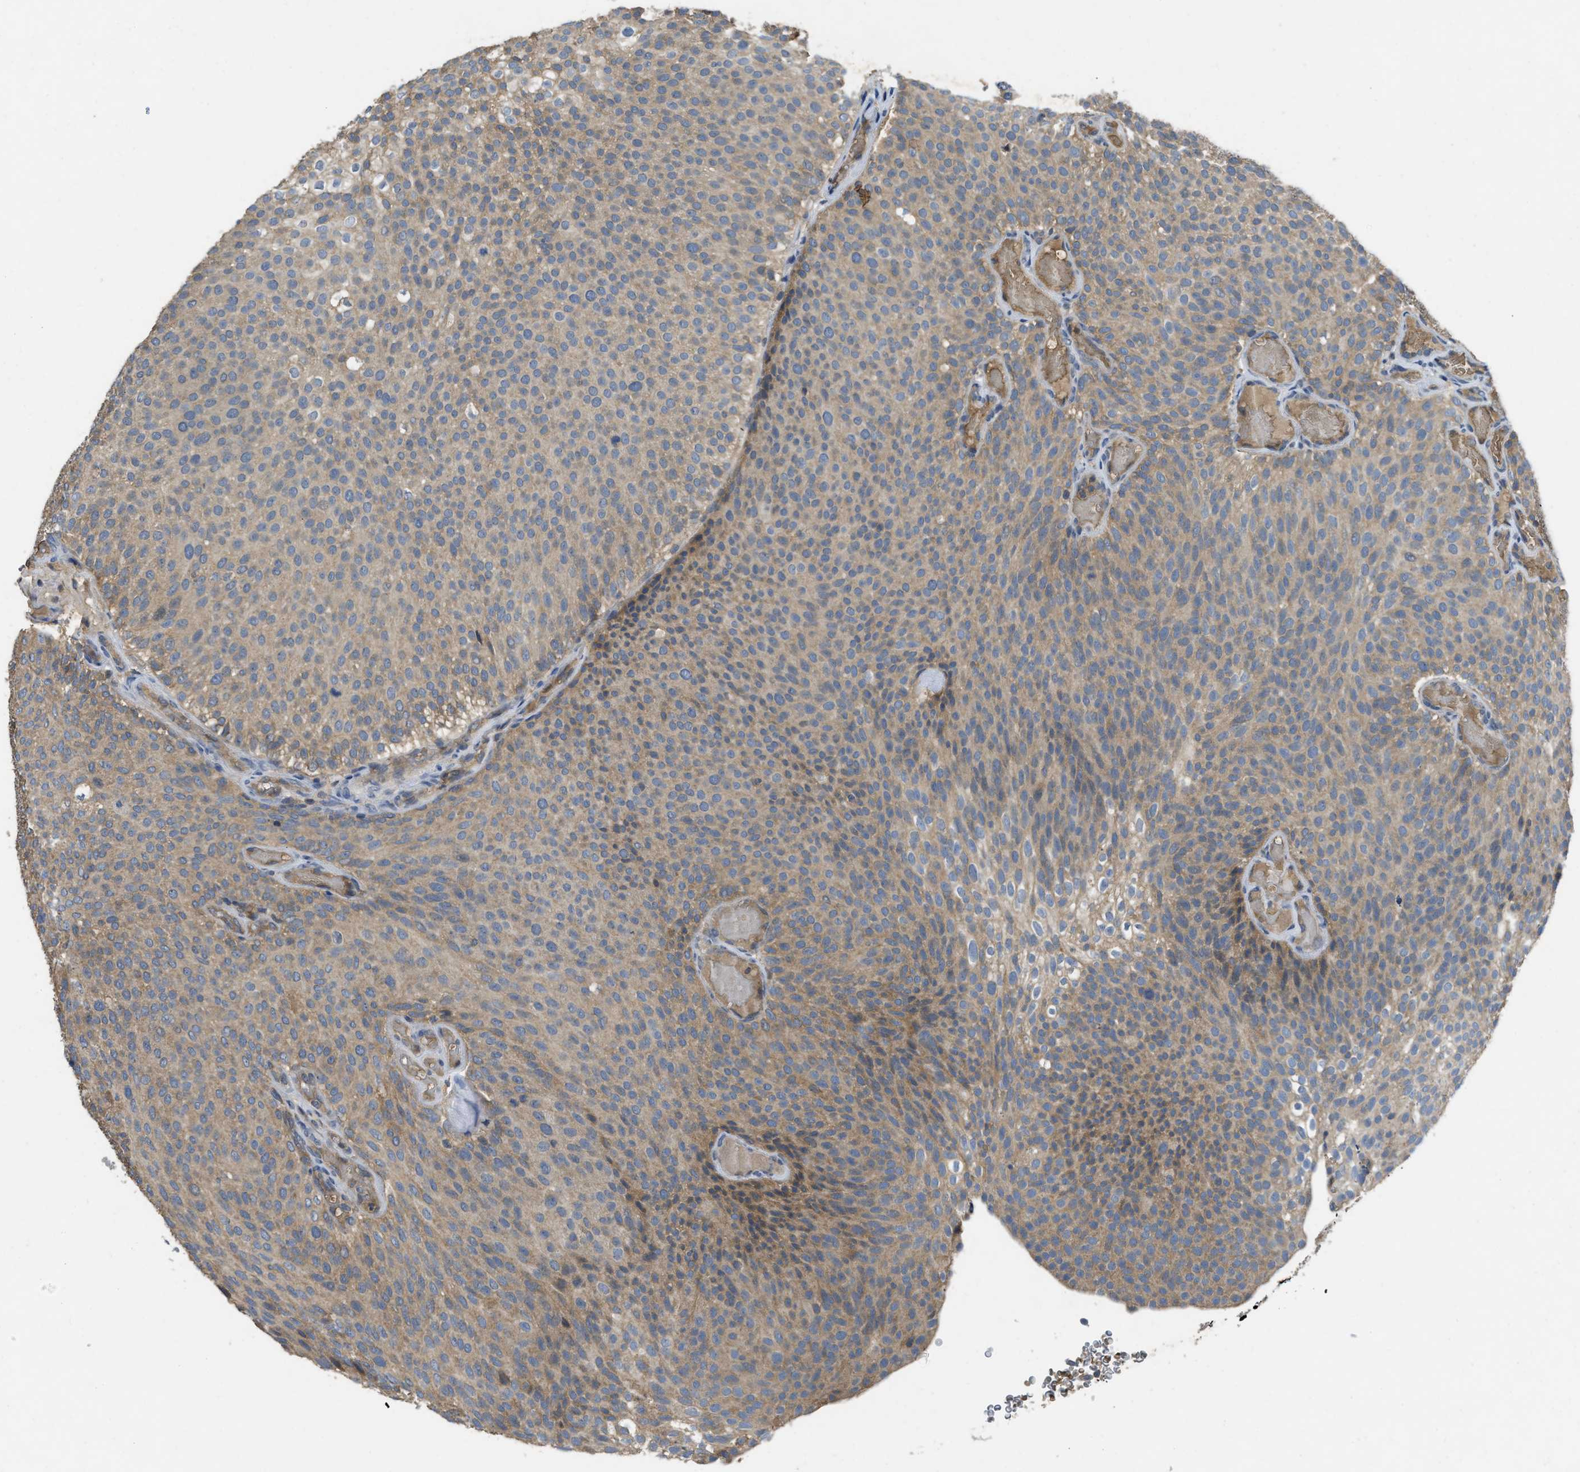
{"staining": {"intensity": "moderate", "quantity": ">75%", "location": "cytoplasmic/membranous"}, "tissue": "urothelial cancer", "cell_type": "Tumor cells", "image_type": "cancer", "snomed": [{"axis": "morphology", "description": "Urothelial carcinoma, Low grade"}, {"axis": "topography", "description": "Urinary bladder"}], "caption": "The image exhibits immunohistochemical staining of urothelial cancer. There is moderate cytoplasmic/membranous positivity is identified in about >75% of tumor cells.", "gene": "PPP3CA", "patient": {"sex": "male", "age": 78}}